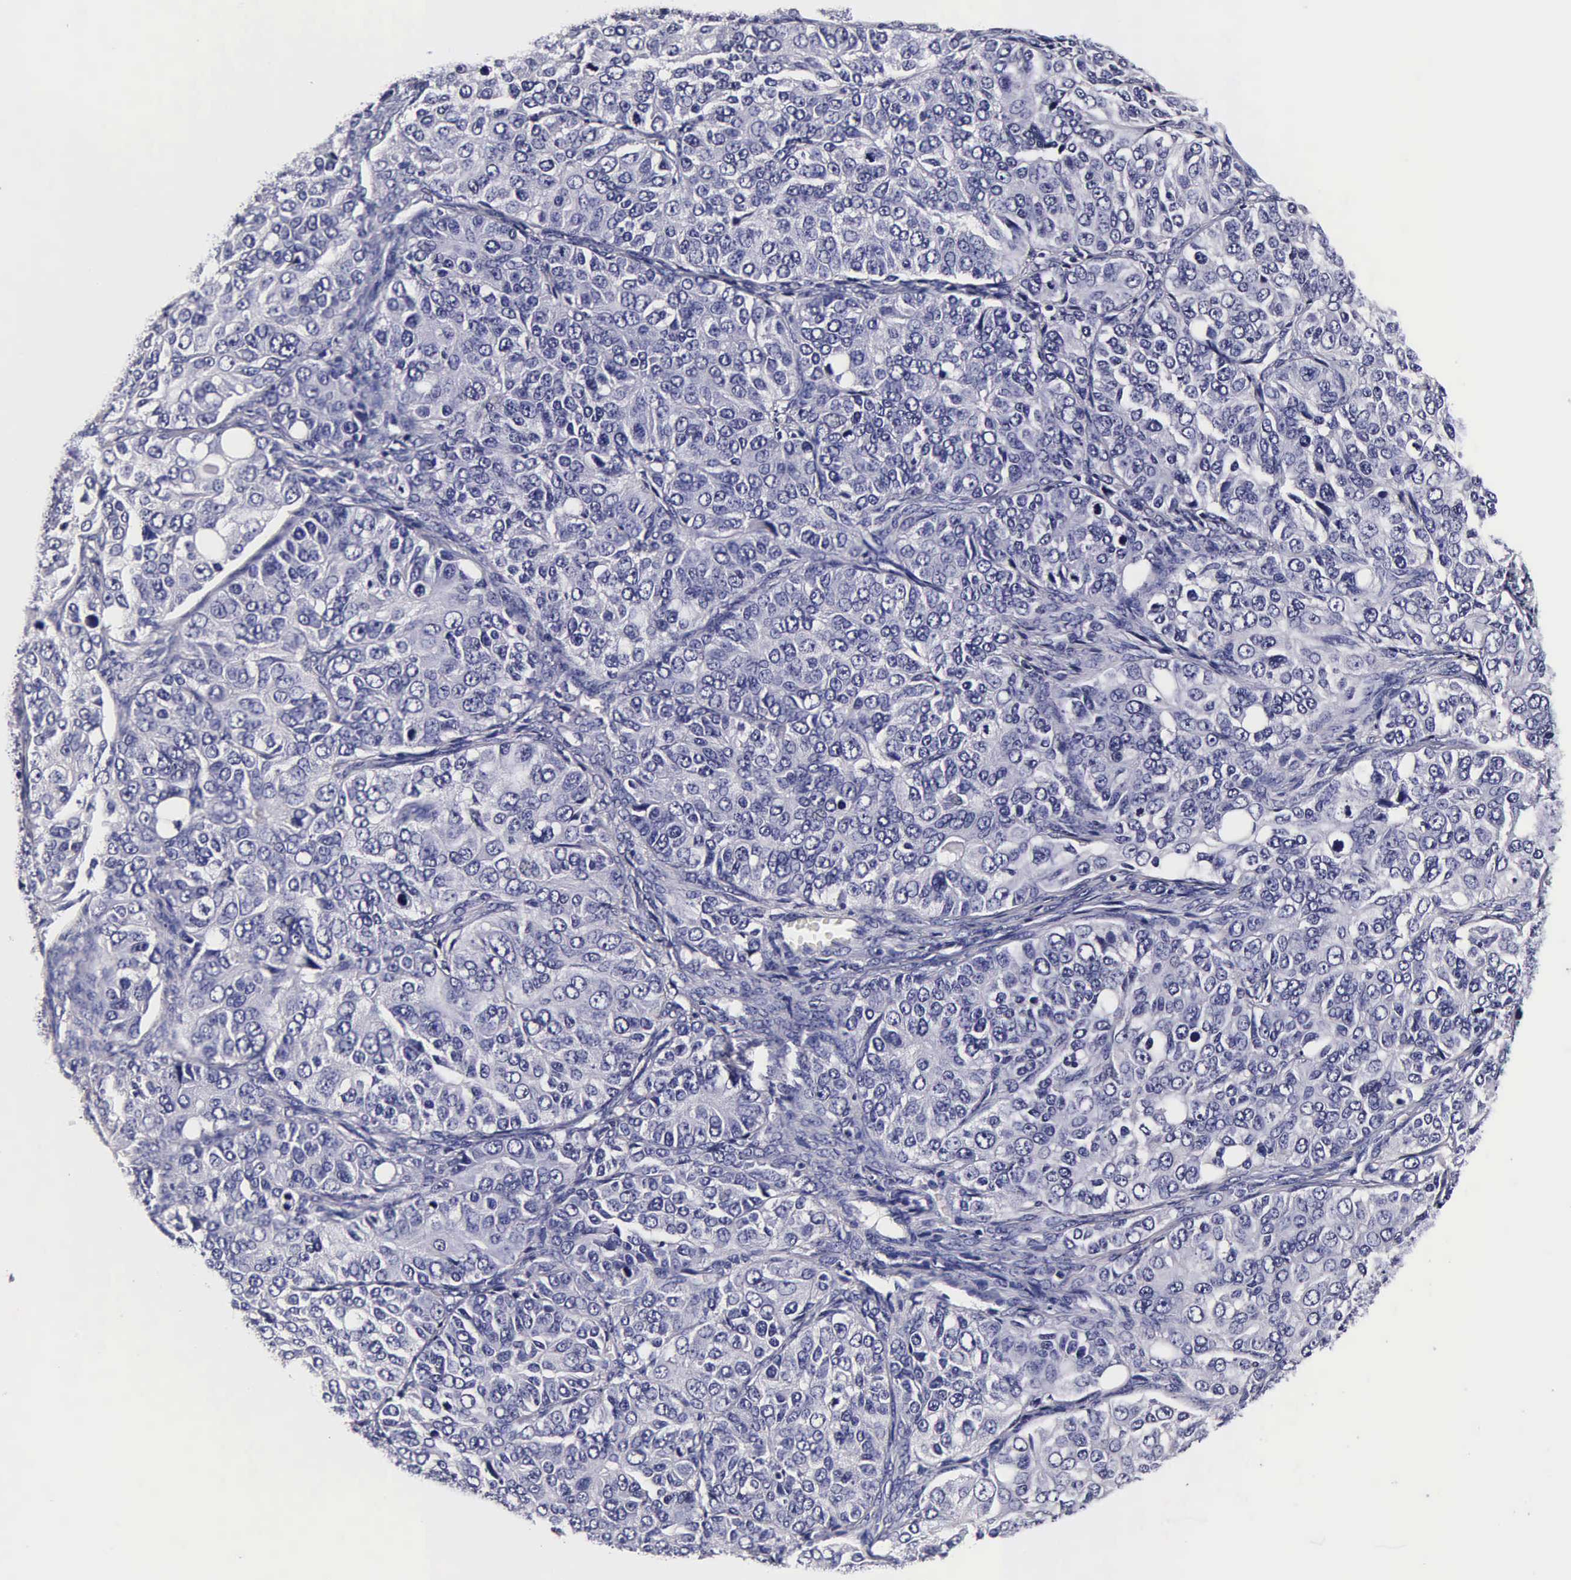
{"staining": {"intensity": "negative", "quantity": "none", "location": "none"}, "tissue": "ovarian cancer", "cell_type": "Tumor cells", "image_type": "cancer", "snomed": [{"axis": "morphology", "description": "Carcinoma, endometroid"}, {"axis": "topography", "description": "Ovary"}], "caption": "Tumor cells show no significant positivity in ovarian cancer (endometroid carcinoma).", "gene": "IAPP", "patient": {"sex": "female", "age": 51}}